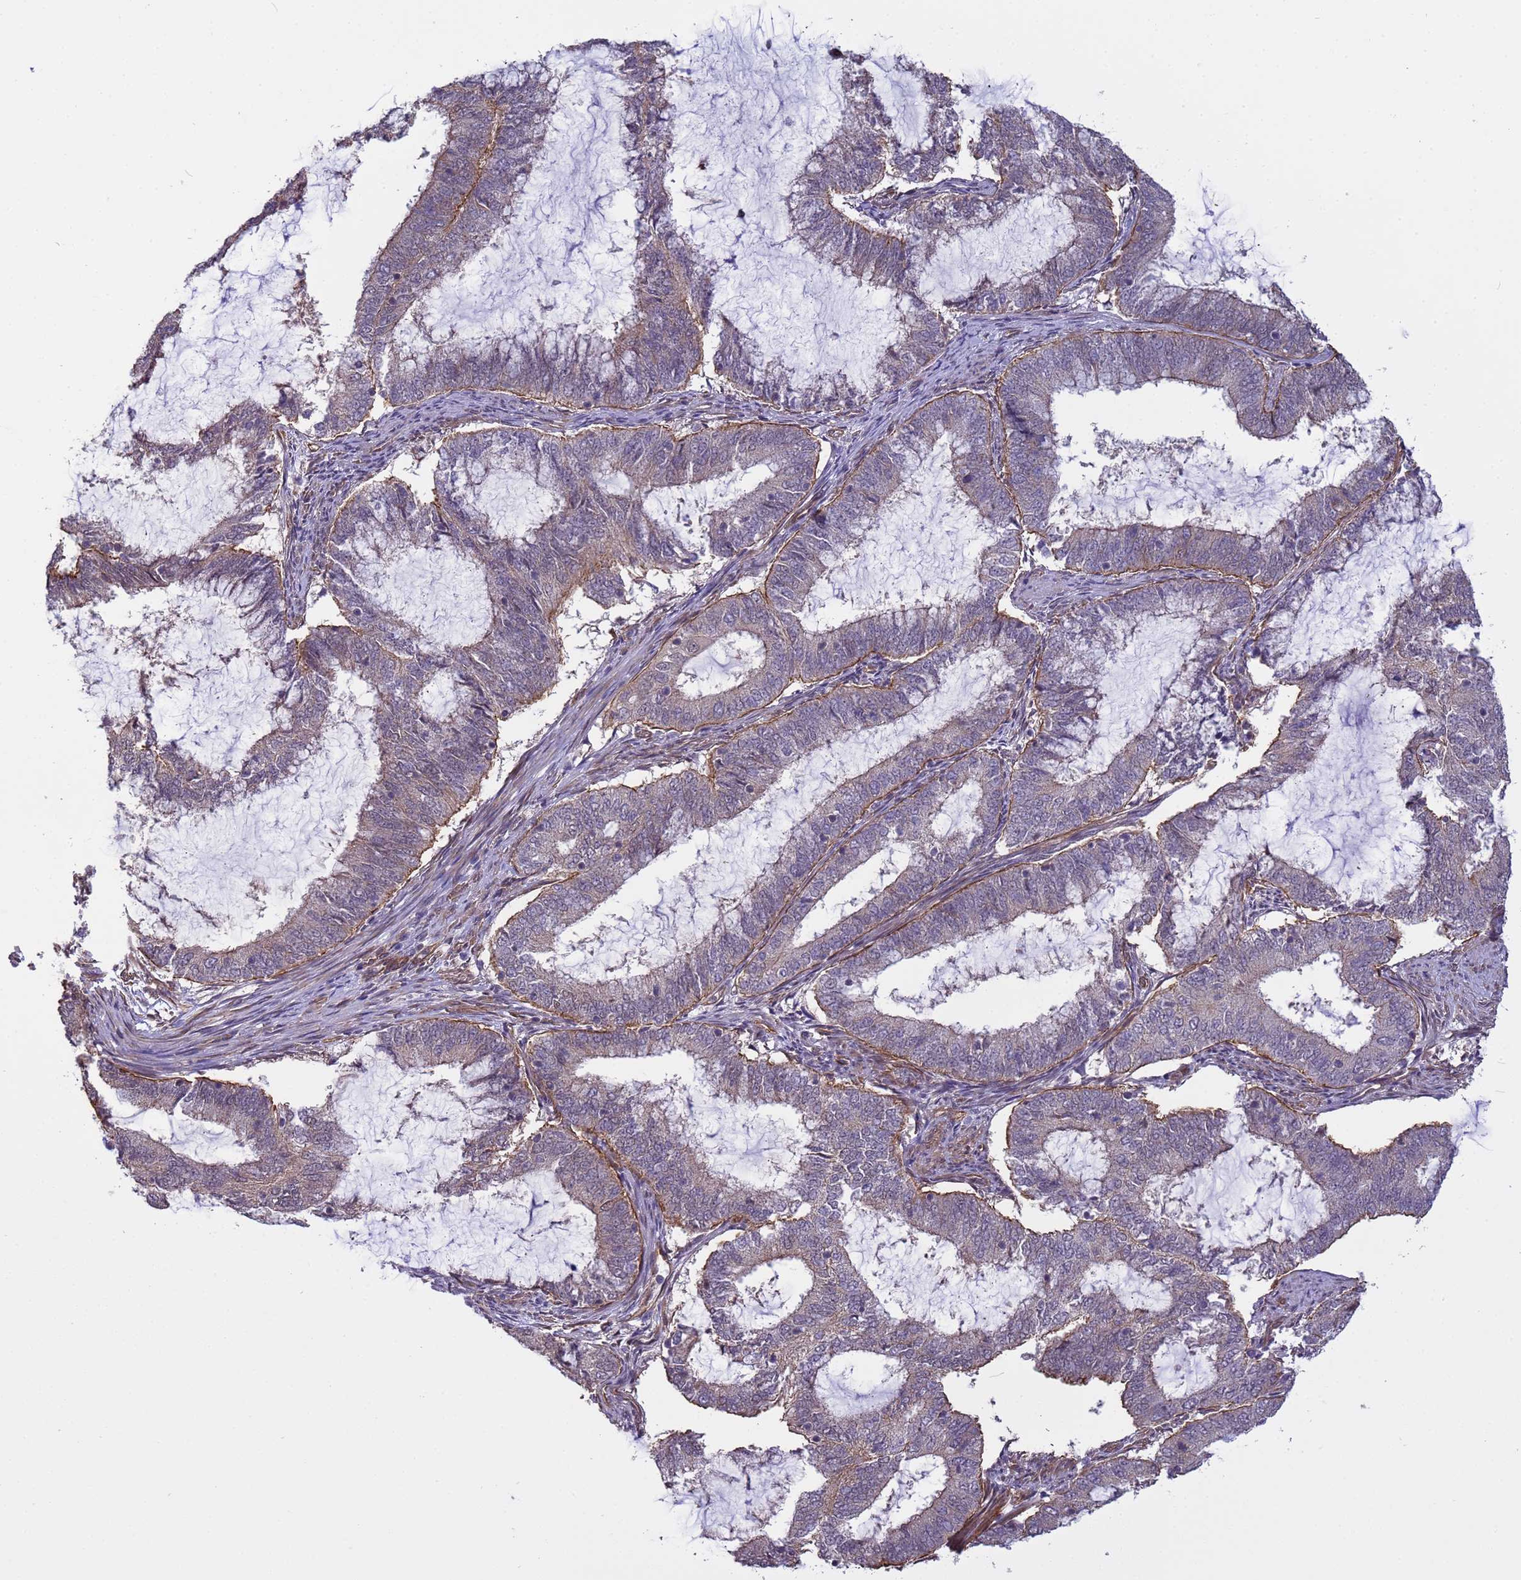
{"staining": {"intensity": "weak", "quantity": "25%-75%", "location": "cytoplasmic/membranous"}, "tissue": "endometrial cancer", "cell_type": "Tumor cells", "image_type": "cancer", "snomed": [{"axis": "morphology", "description": "Adenocarcinoma, NOS"}, {"axis": "topography", "description": "Endometrium"}], "caption": "Endometrial cancer tissue displays weak cytoplasmic/membranous expression in about 25%-75% of tumor cells, visualized by immunohistochemistry.", "gene": "ITGB4", "patient": {"sex": "female", "age": 51}}